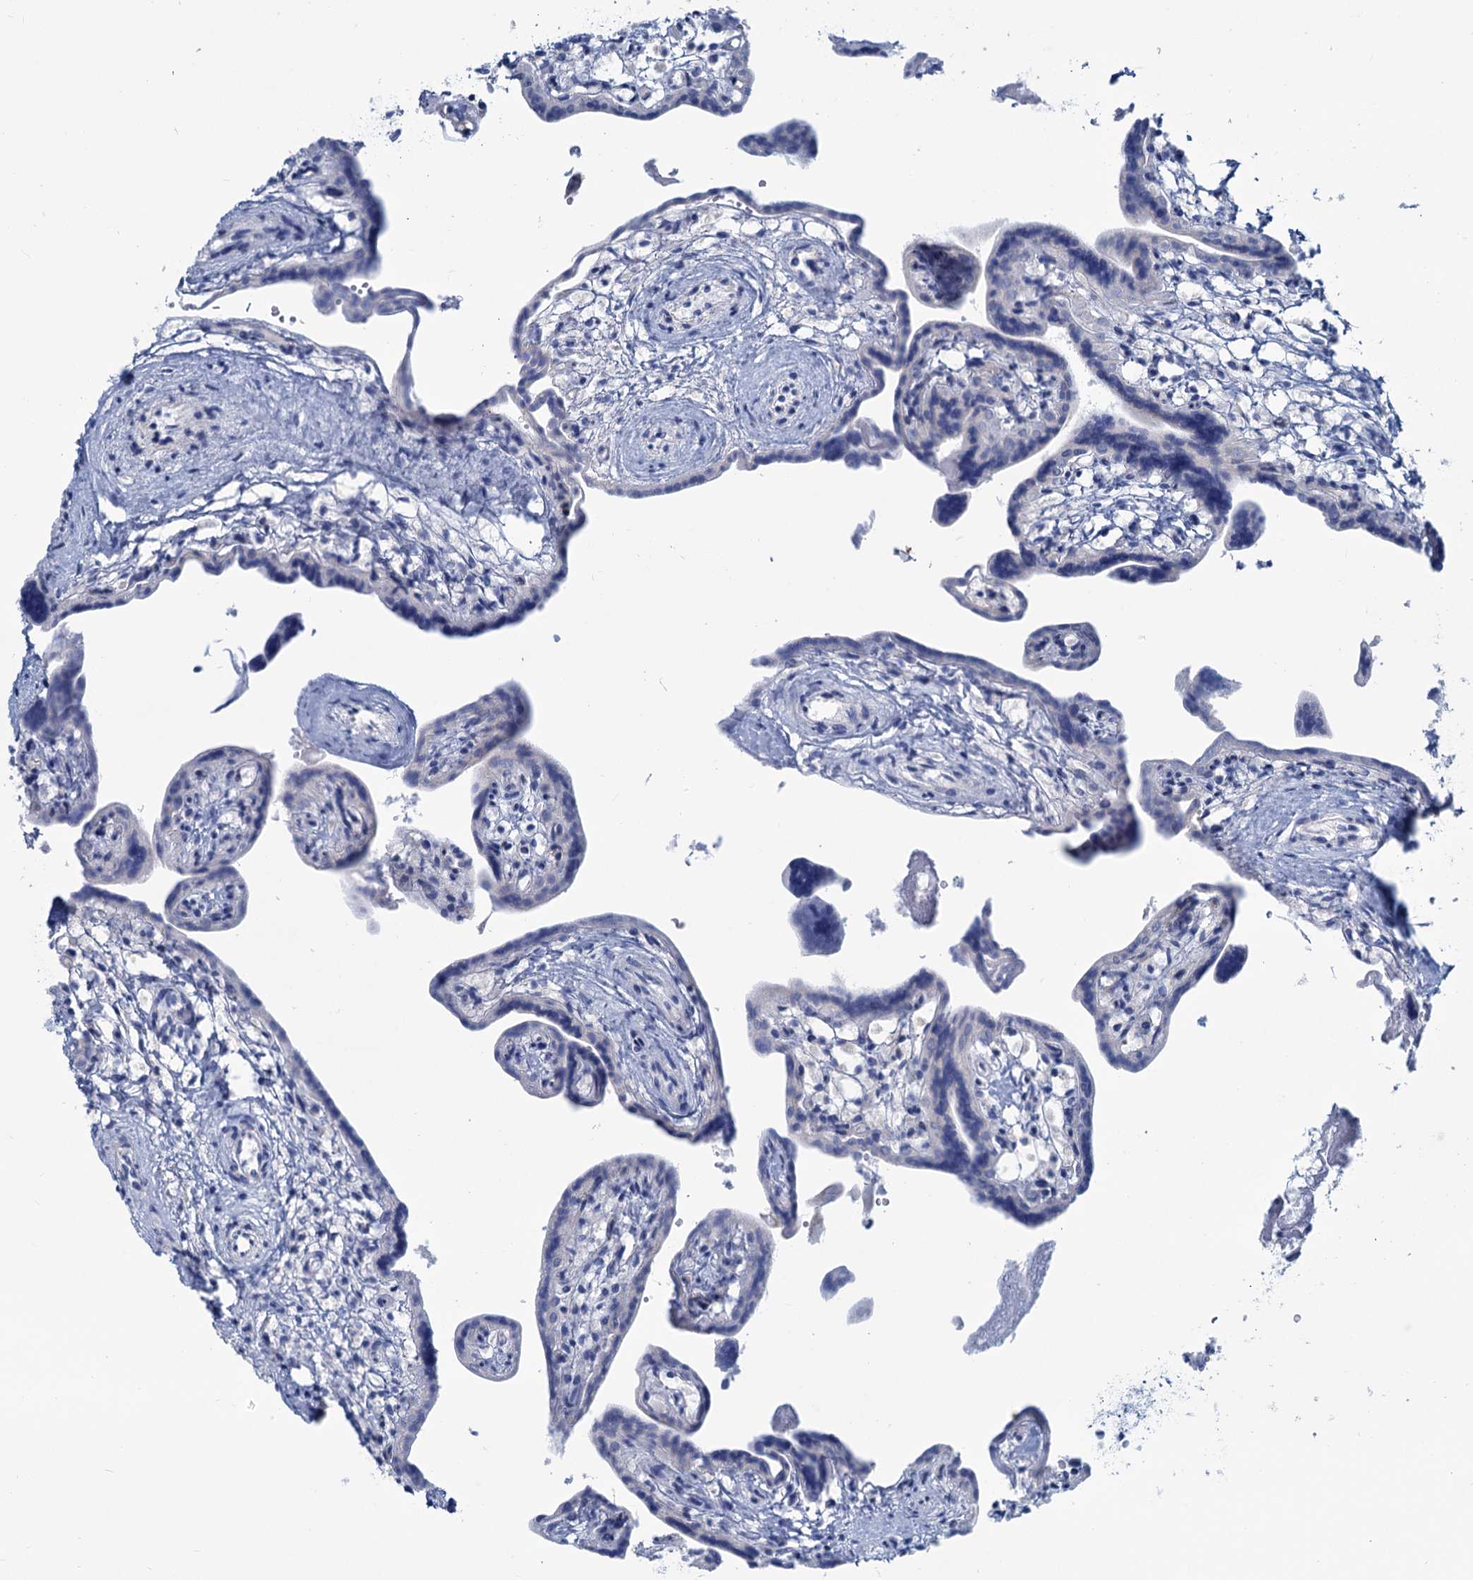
{"staining": {"intensity": "negative", "quantity": "none", "location": "none"}, "tissue": "placenta", "cell_type": "Trophoblastic cells", "image_type": "normal", "snomed": [{"axis": "morphology", "description": "Normal tissue, NOS"}, {"axis": "topography", "description": "Placenta"}], "caption": "A high-resolution micrograph shows immunohistochemistry (IHC) staining of normal placenta, which demonstrates no significant staining in trophoblastic cells. The staining is performed using DAB (3,3'-diaminobenzidine) brown chromogen with nuclei counter-stained in using hematoxylin.", "gene": "SLC1A3", "patient": {"sex": "female", "age": 37}}